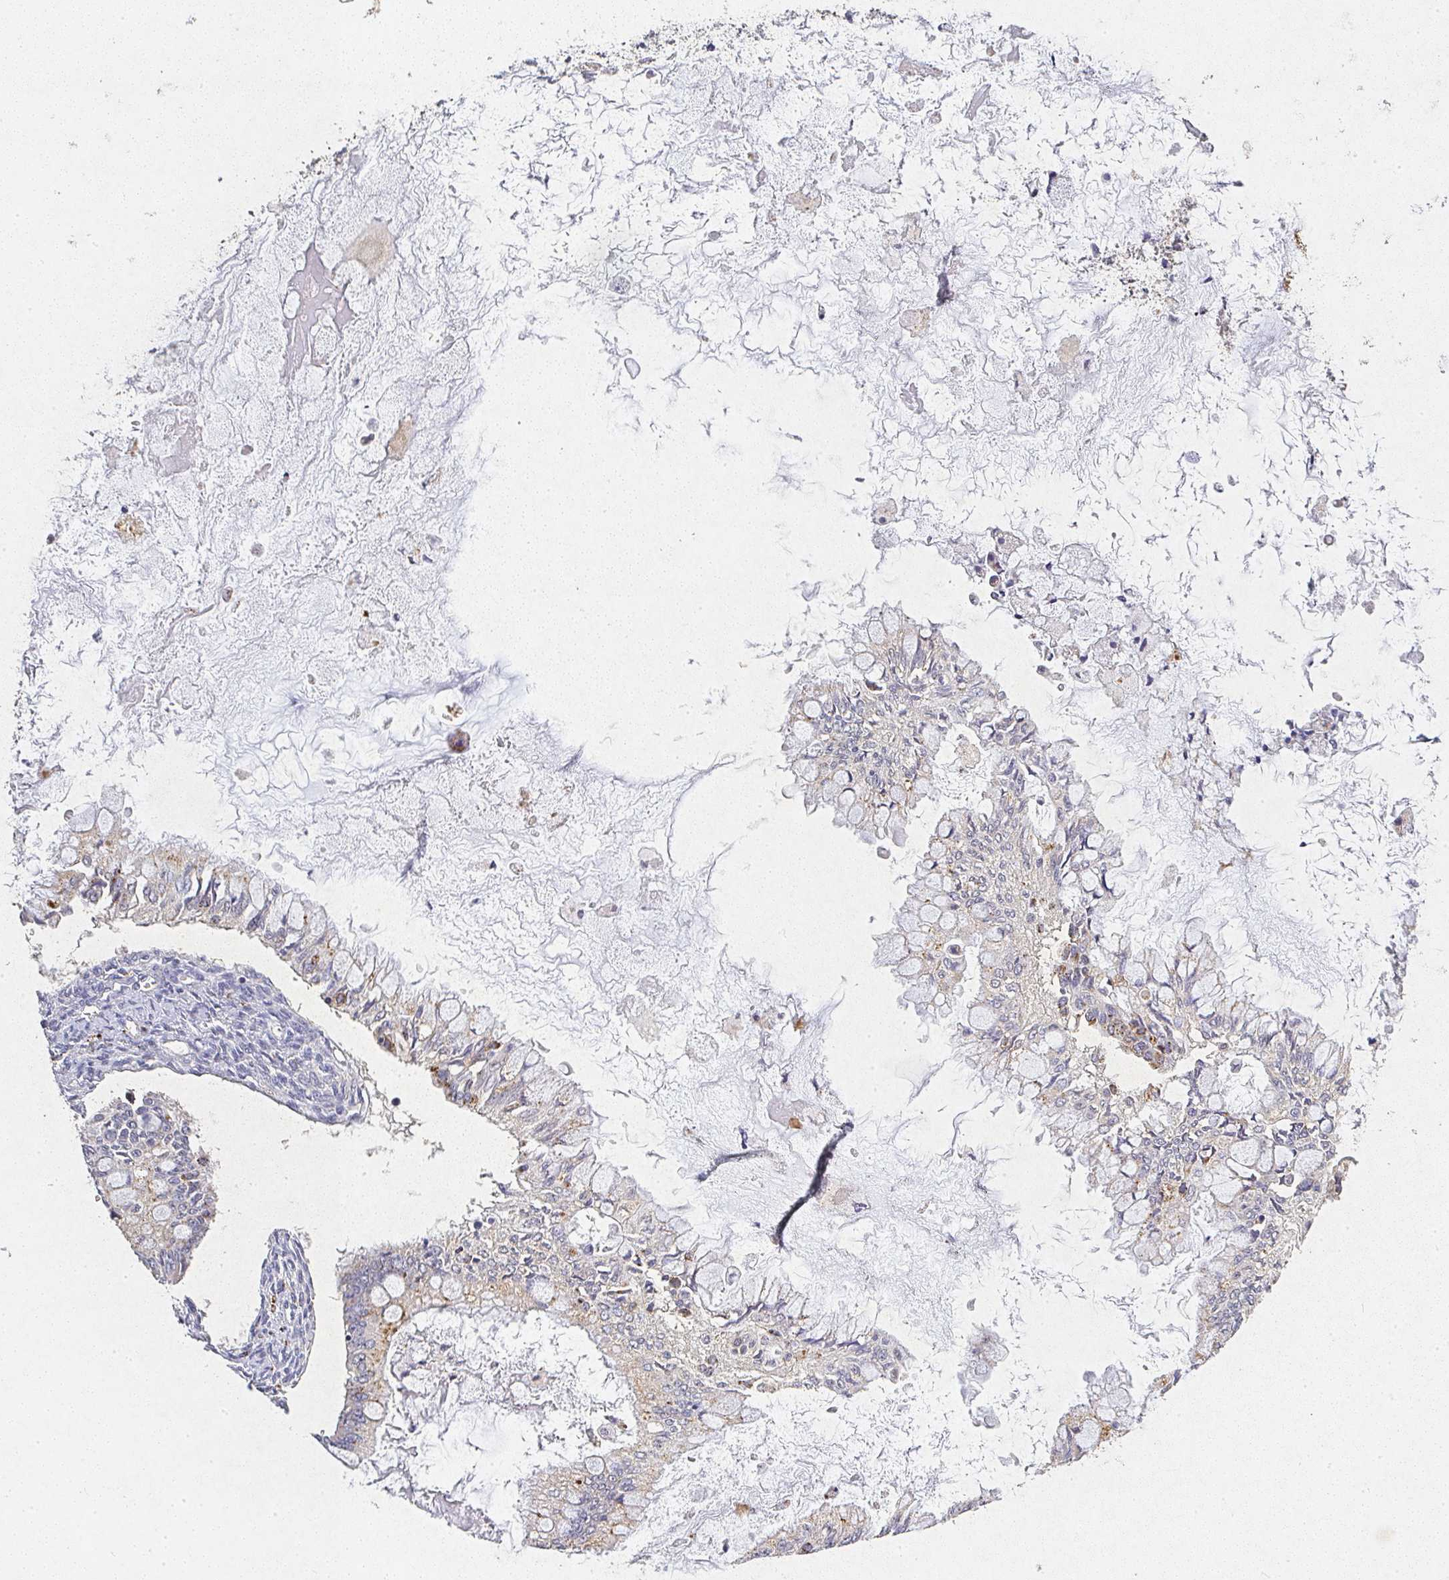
{"staining": {"intensity": "moderate", "quantity": "<25%", "location": "cytoplasmic/membranous"}, "tissue": "ovarian cancer", "cell_type": "Tumor cells", "image_type": "cancer", "snomed": [{"axis": "morphology", "description": "Cystadenocarcinoma, mucinous, NOS"}, {"axis": "topography", "description": "Ovary"}], "caption": "Immunohistochemical staining of mucinous cystadenocarcinoma (ovarian) shows low levels of moderate cytoplasmic/membranous protein expression in about <25% of tumor cells. The staining was performed using DAB to visualize the protein expression in brown, while the nuclei were stained in blue with hematoxylin (Magnification: 20x).", "gene": "RPS2", "patient": {"sex": "female", "age": 34}}